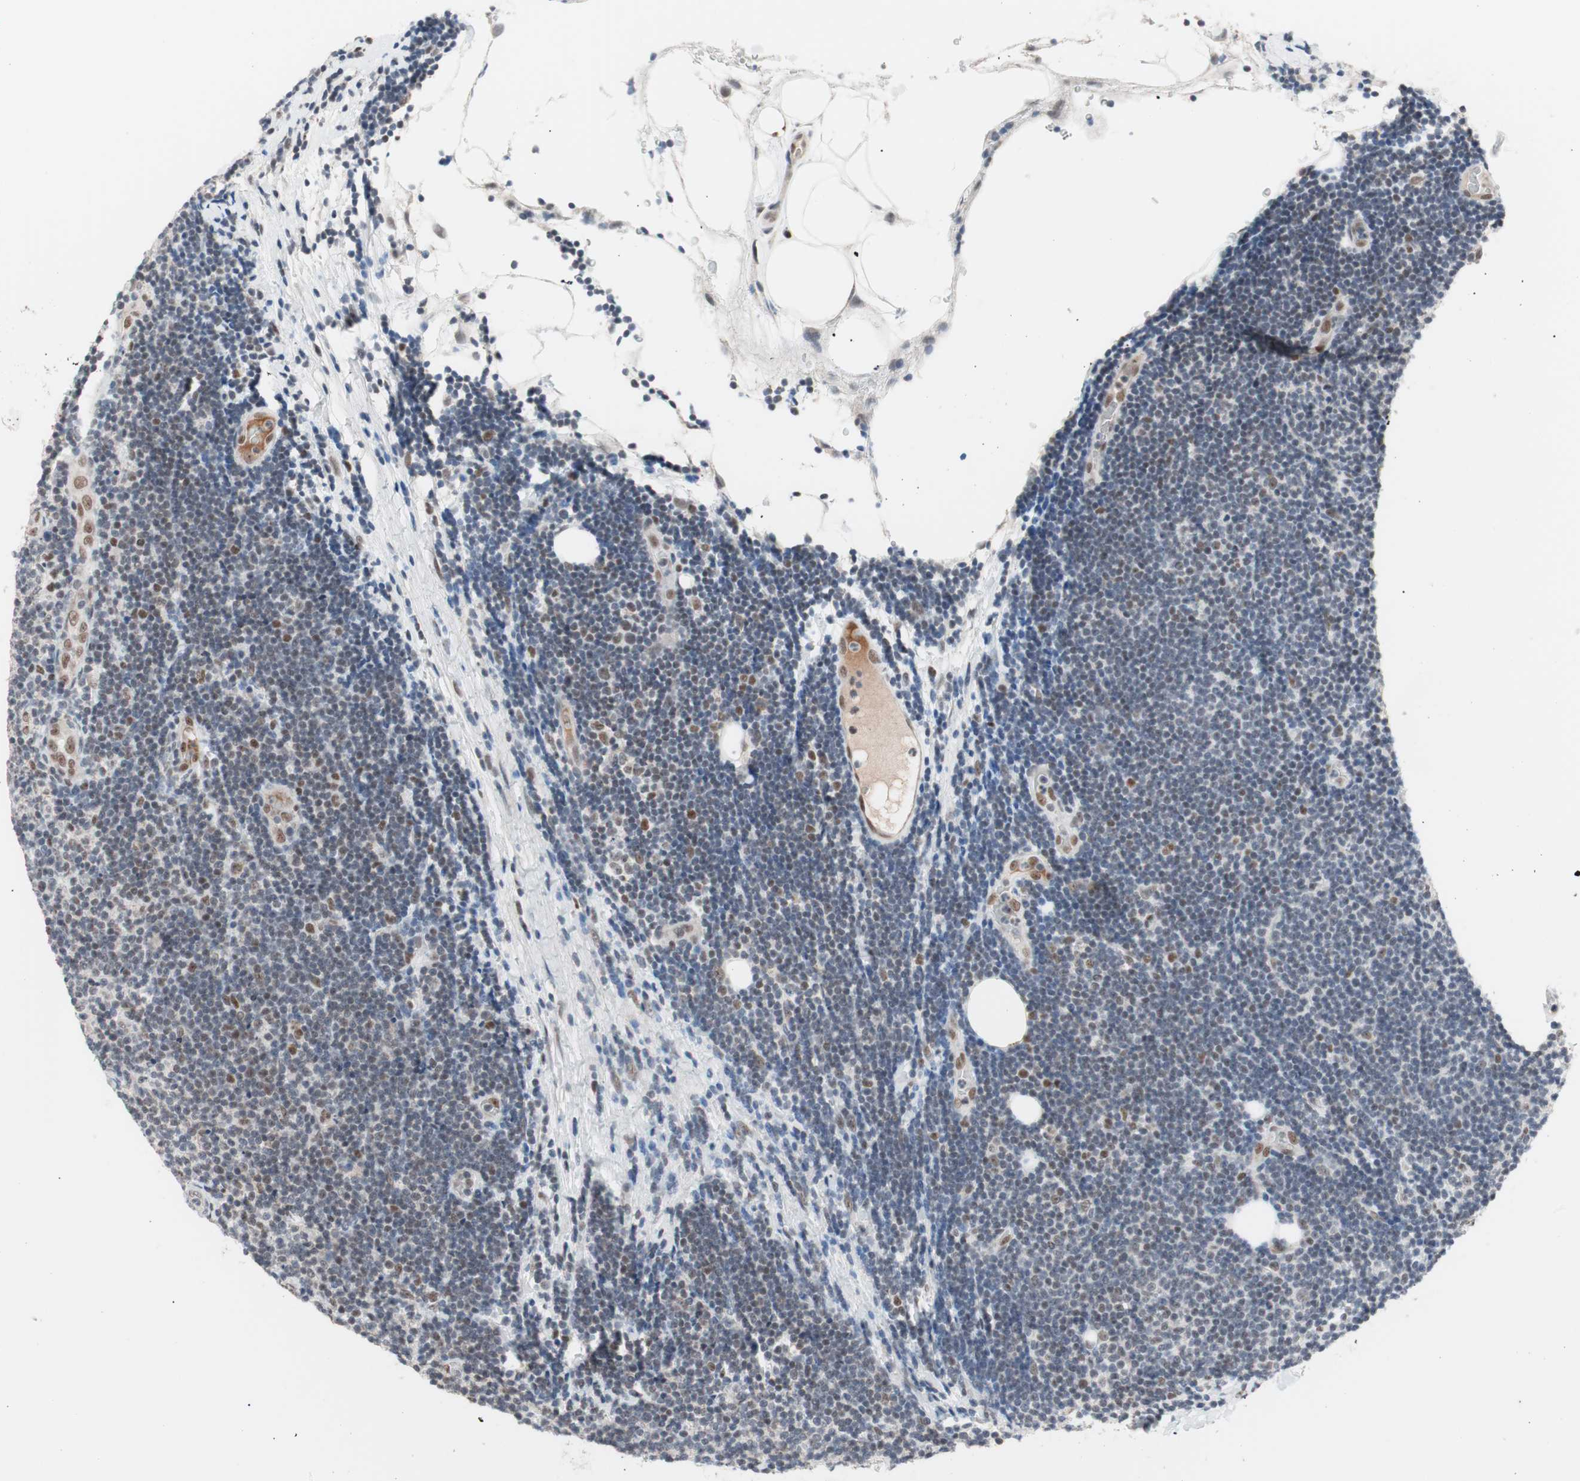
{"staining": {"intensity": "moderate", "quantity": "25%-75%", "location": "nuclear"}, "tissue": "lymphoma", "cell_type": "Tumor cells", "image_type": "cancer", "snomed": [{"axis": "morphology", "description": "Malignant lymphoma, non-Hodgkin's type, Low grade"}, {"axis": "topography", "description": "Lymph node"}], "caption": "Moderate nuclear protein staining is appreciated in approximately 25%-75% of tumor cells in low-grade malignant lymphoma, non-Hodgkin's type.", "gene": "LIG3", "patient": {"sex": "male", "age": 83}}